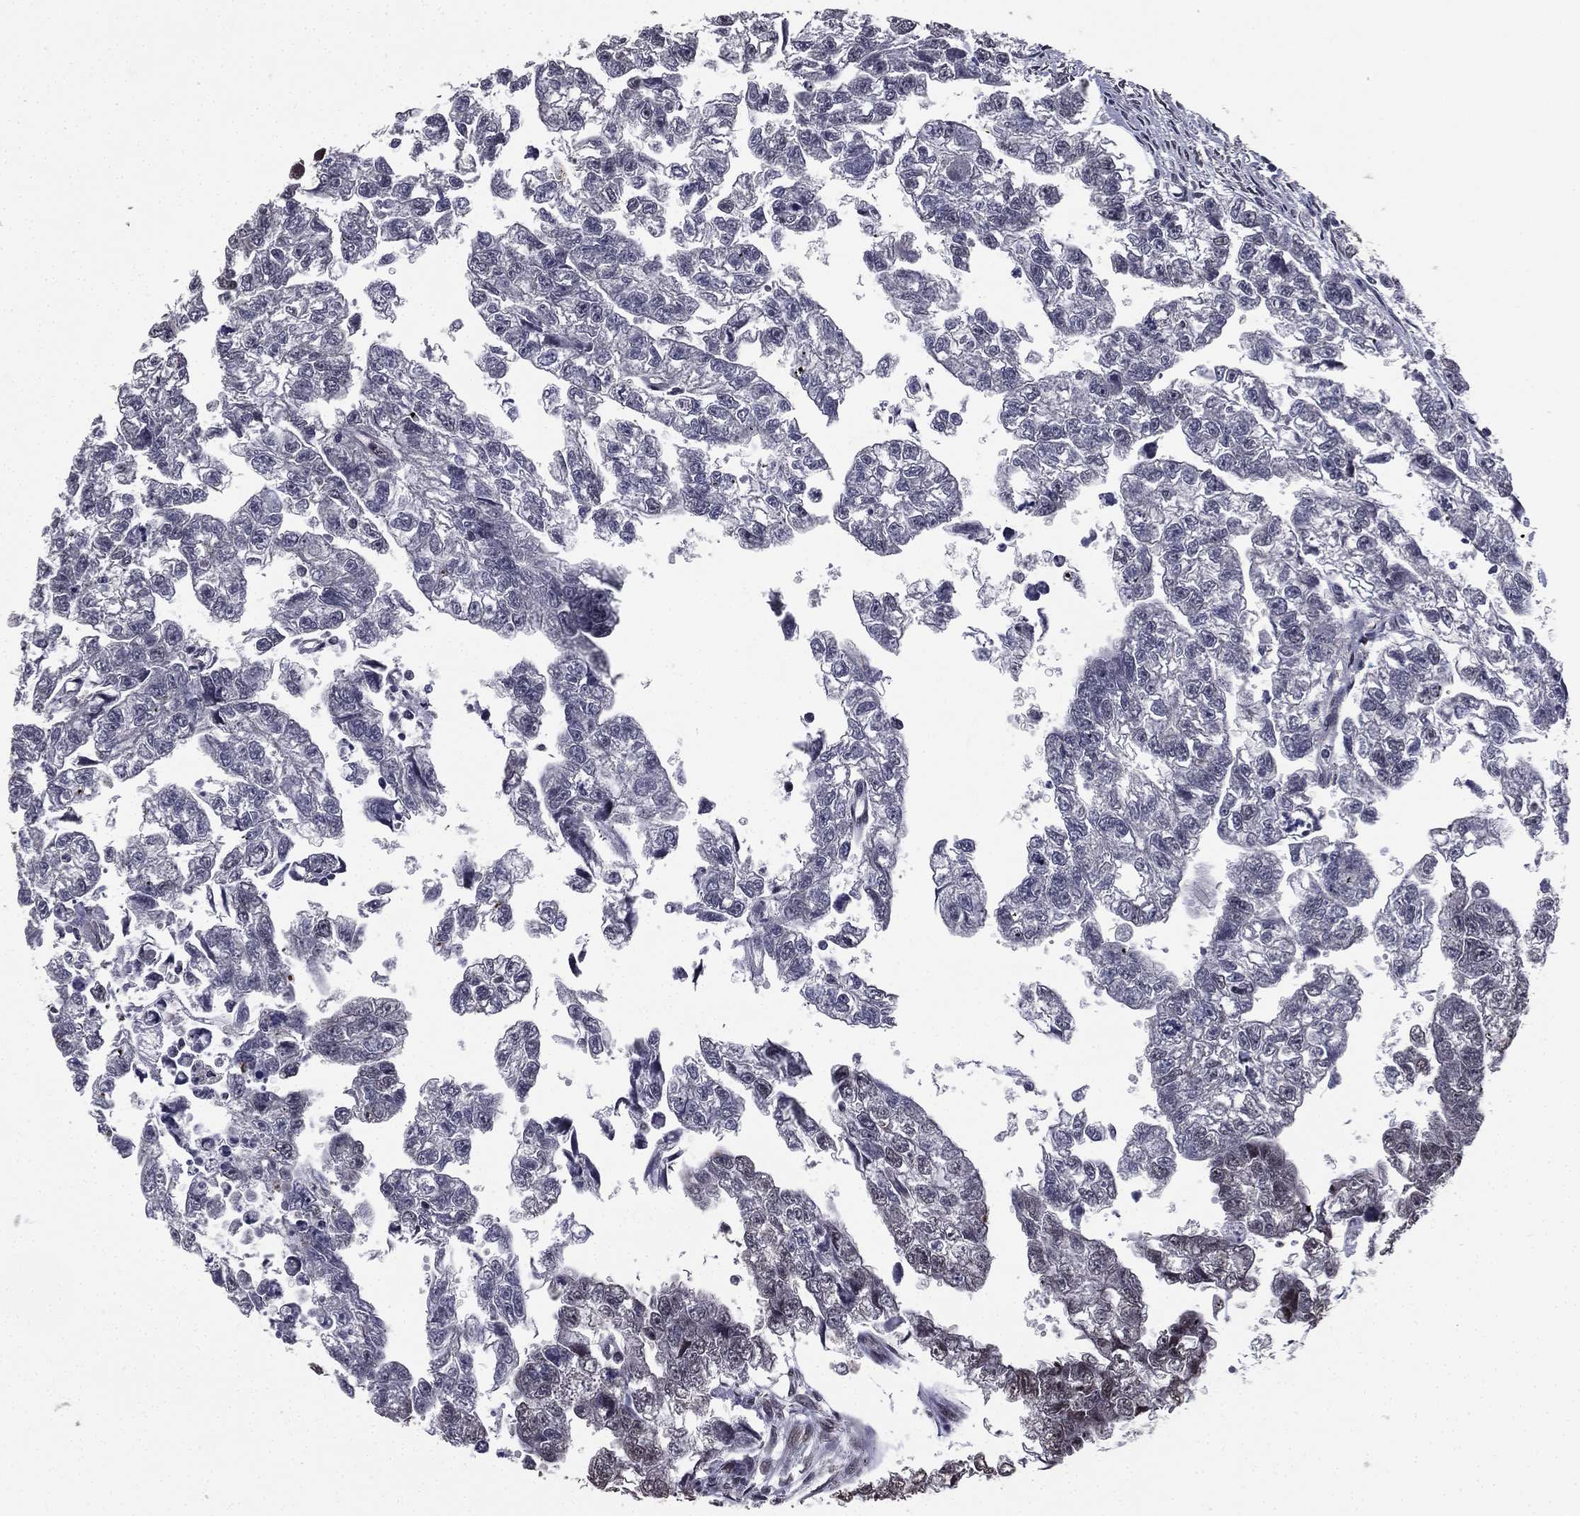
{"staining": {"intensity": "negative", "quantity": "none", "location": "none"}, "tissue": "testis cancer", "cell_type": "Tumor cells", "image_type": "cancer", "snomed": [{"axis": "morphology", "description": "Carcinoma, Embryonal, NOS"}, {"axis": "morphology", "description": "Teratoma, malignant, NOS"}, {"axis": "topography", "description": "Testis"}], "caption": "The immunohistochemistry (IHC) histopathology image has no significant expression in tumor cells of embryonal carcinoma (testis) tissue.", "gene": "RARB", "patient": {"sex": "male", "age": 44}}